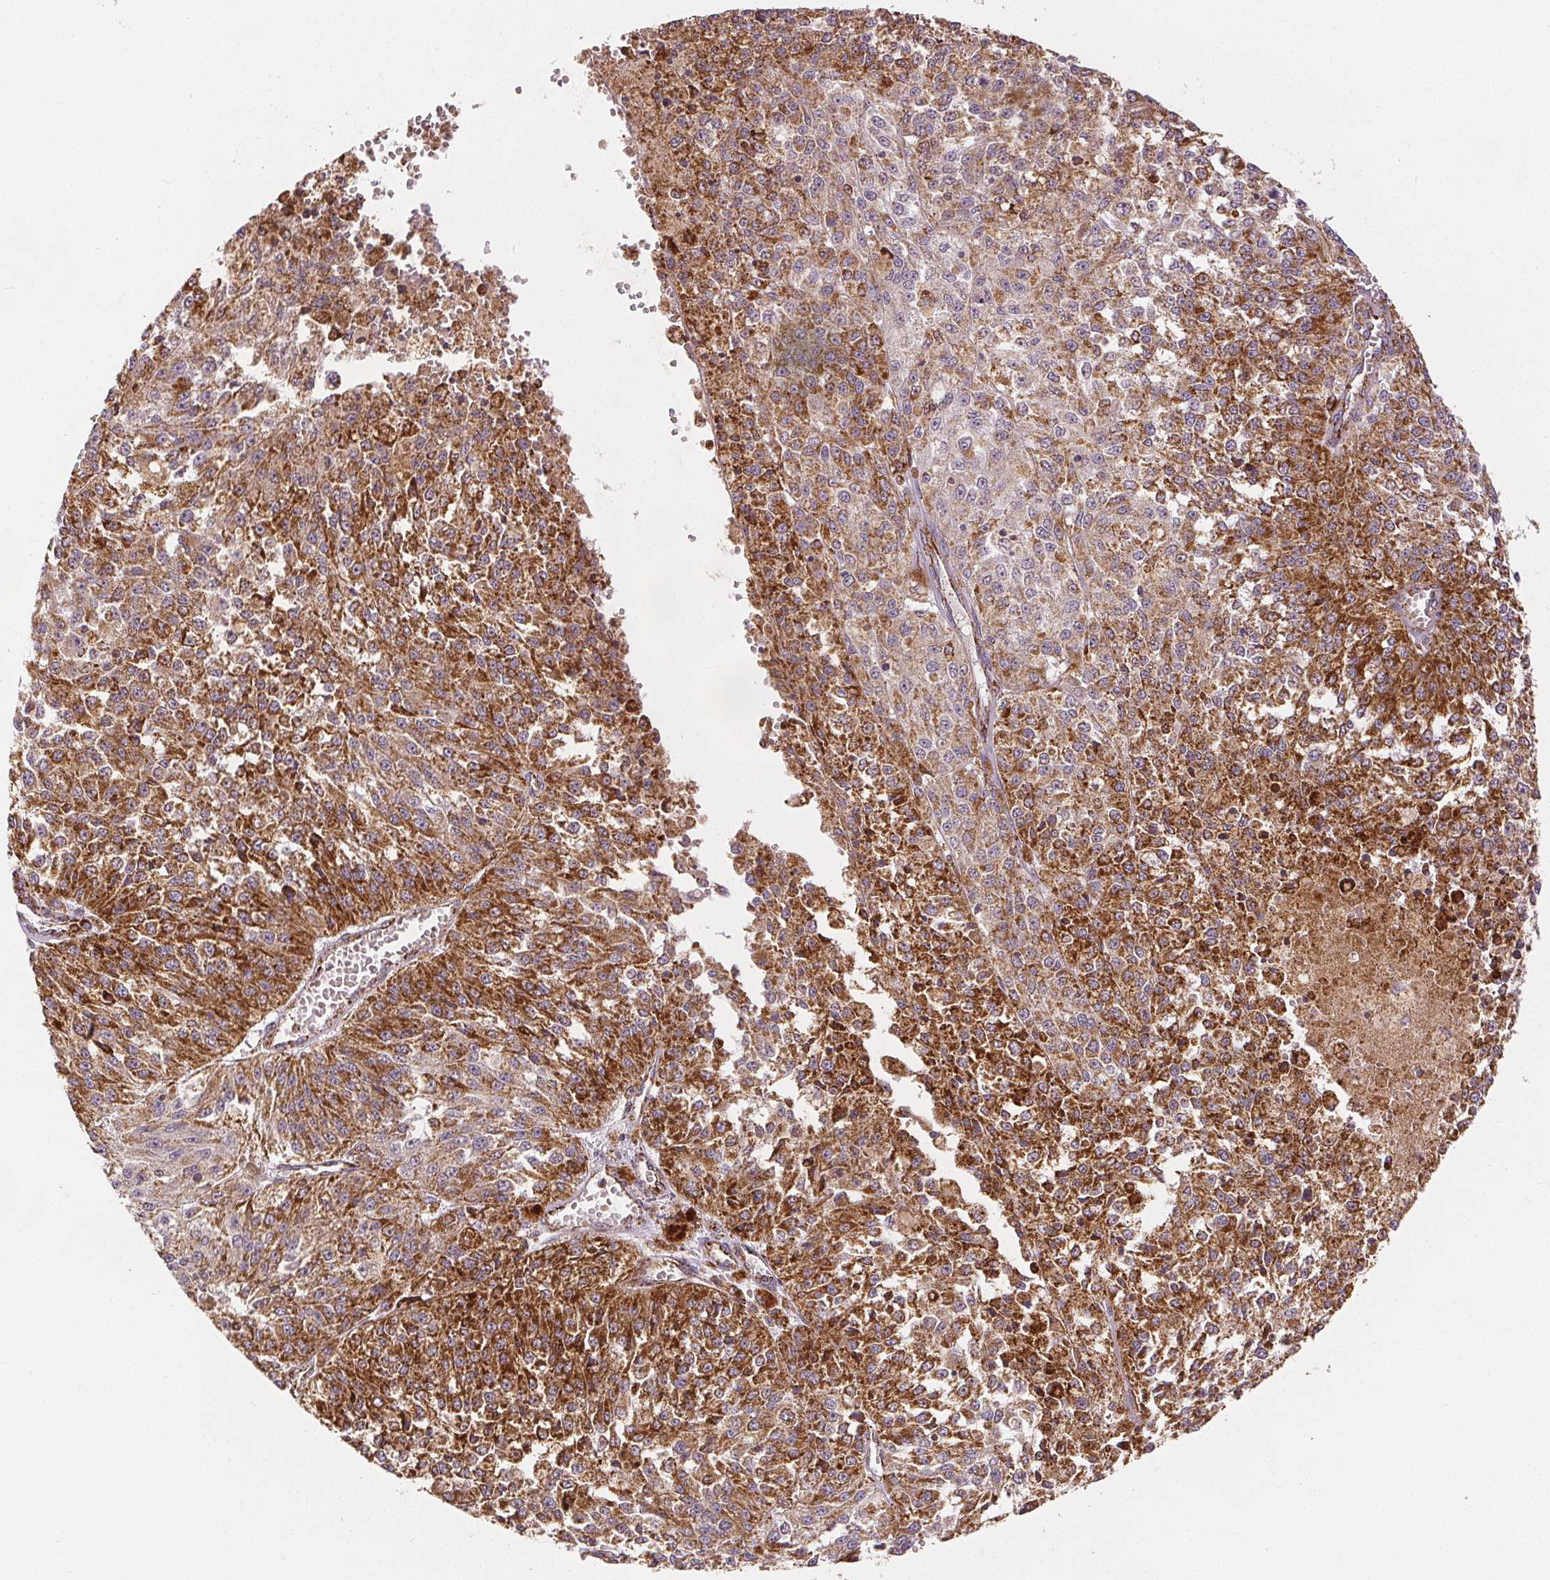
{"staining": {"intensity": "strong", "quantity": "25%-75%", "location": "cytoplasmic/membranous"}, "tissue": "melanoma", "cell_type": "Tumor cells", "image_type": "cancer", "snomed": [{"axis": "morphology", "description": "Malignant melanoma, Metastatic site"}, {"axis": "topography", "description": "Lymph node"}], "caption": "DAB immunohistochemical staining of human malignant melanoma (metastatic site) demonstrates strong cytoplasmic/membranous protein expression in approximately 25%-75% of tumor cells.", "gene": "SDHB", "patient": {"sex": "female", "age": 64}}